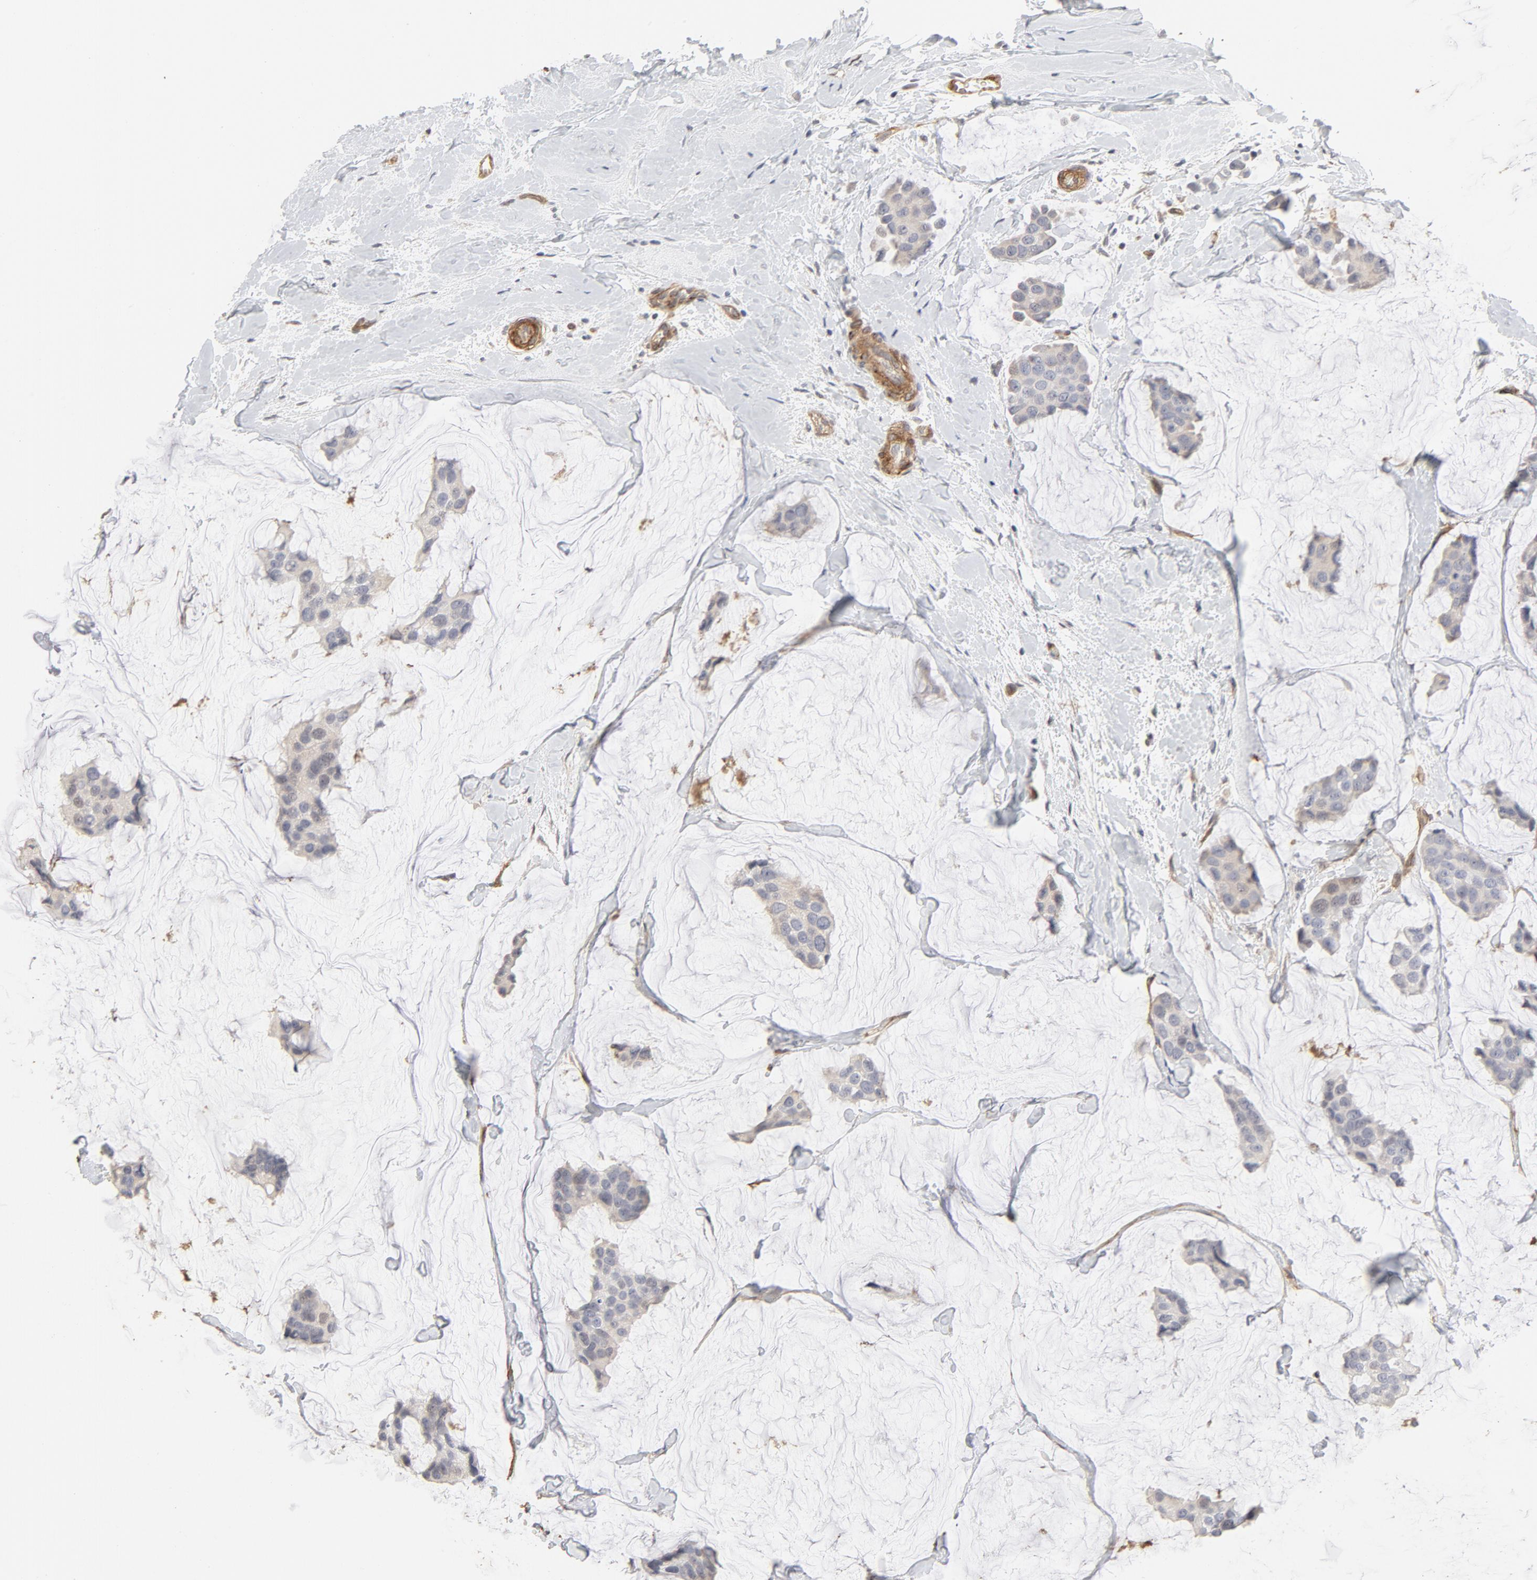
{"staining": {"intensity": "negative", "quantity": "none", "location": "none"}, "tissue": "breast cancer", "cell_type": "Tumor cells", "image_type": "cancer", "snomed": [{"axis": "morphology", "description": "Normal tissue, NOS"}, {"axis": "morphology", "description": "Duct carcinoma"}, {"axis": "topography", "description": "Breast"}], "caption": "A high-resolution micrograph shows immunohistochemistry (IHC) staining of invasive ductal carcinoma (breast), which exhibits no significant staining in tumor cells. (DAB immunohistochemistry (IHC), high magnification).", "gene": "MAGED4", "patient": {"sex": "female", "age": 50}}